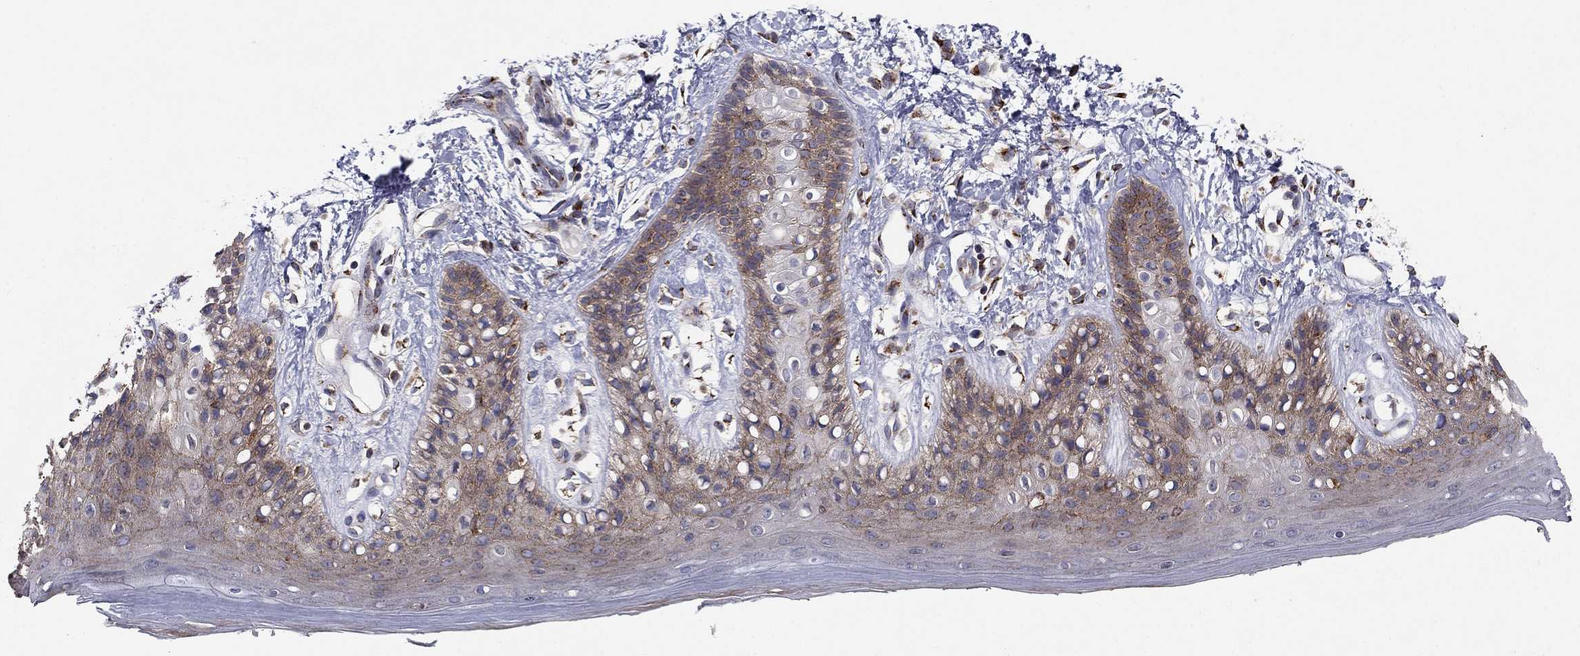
{"staining": {"intensity": "strong", "quantity": "<25%", "location": "cytoplasmic/membranous"}, "tissue": "skin", "cell_type": "Epidermal cells", "image_type": "normal", "snomed": [{"axis": "morphology", "description": "Normal tissue, NOS"}, {"axis": "topography", "description": "Anal"}], "caption": "The image exhibits staining of benign skin, revealing strong cytoplasmic/membranous protein staining (brown color) within epidermal cells. (brown staining indicates protein expression, while blue staining denotes nuclei).", "gene": "YIF1A", "patient": {"sex": "male", "age": 36}}